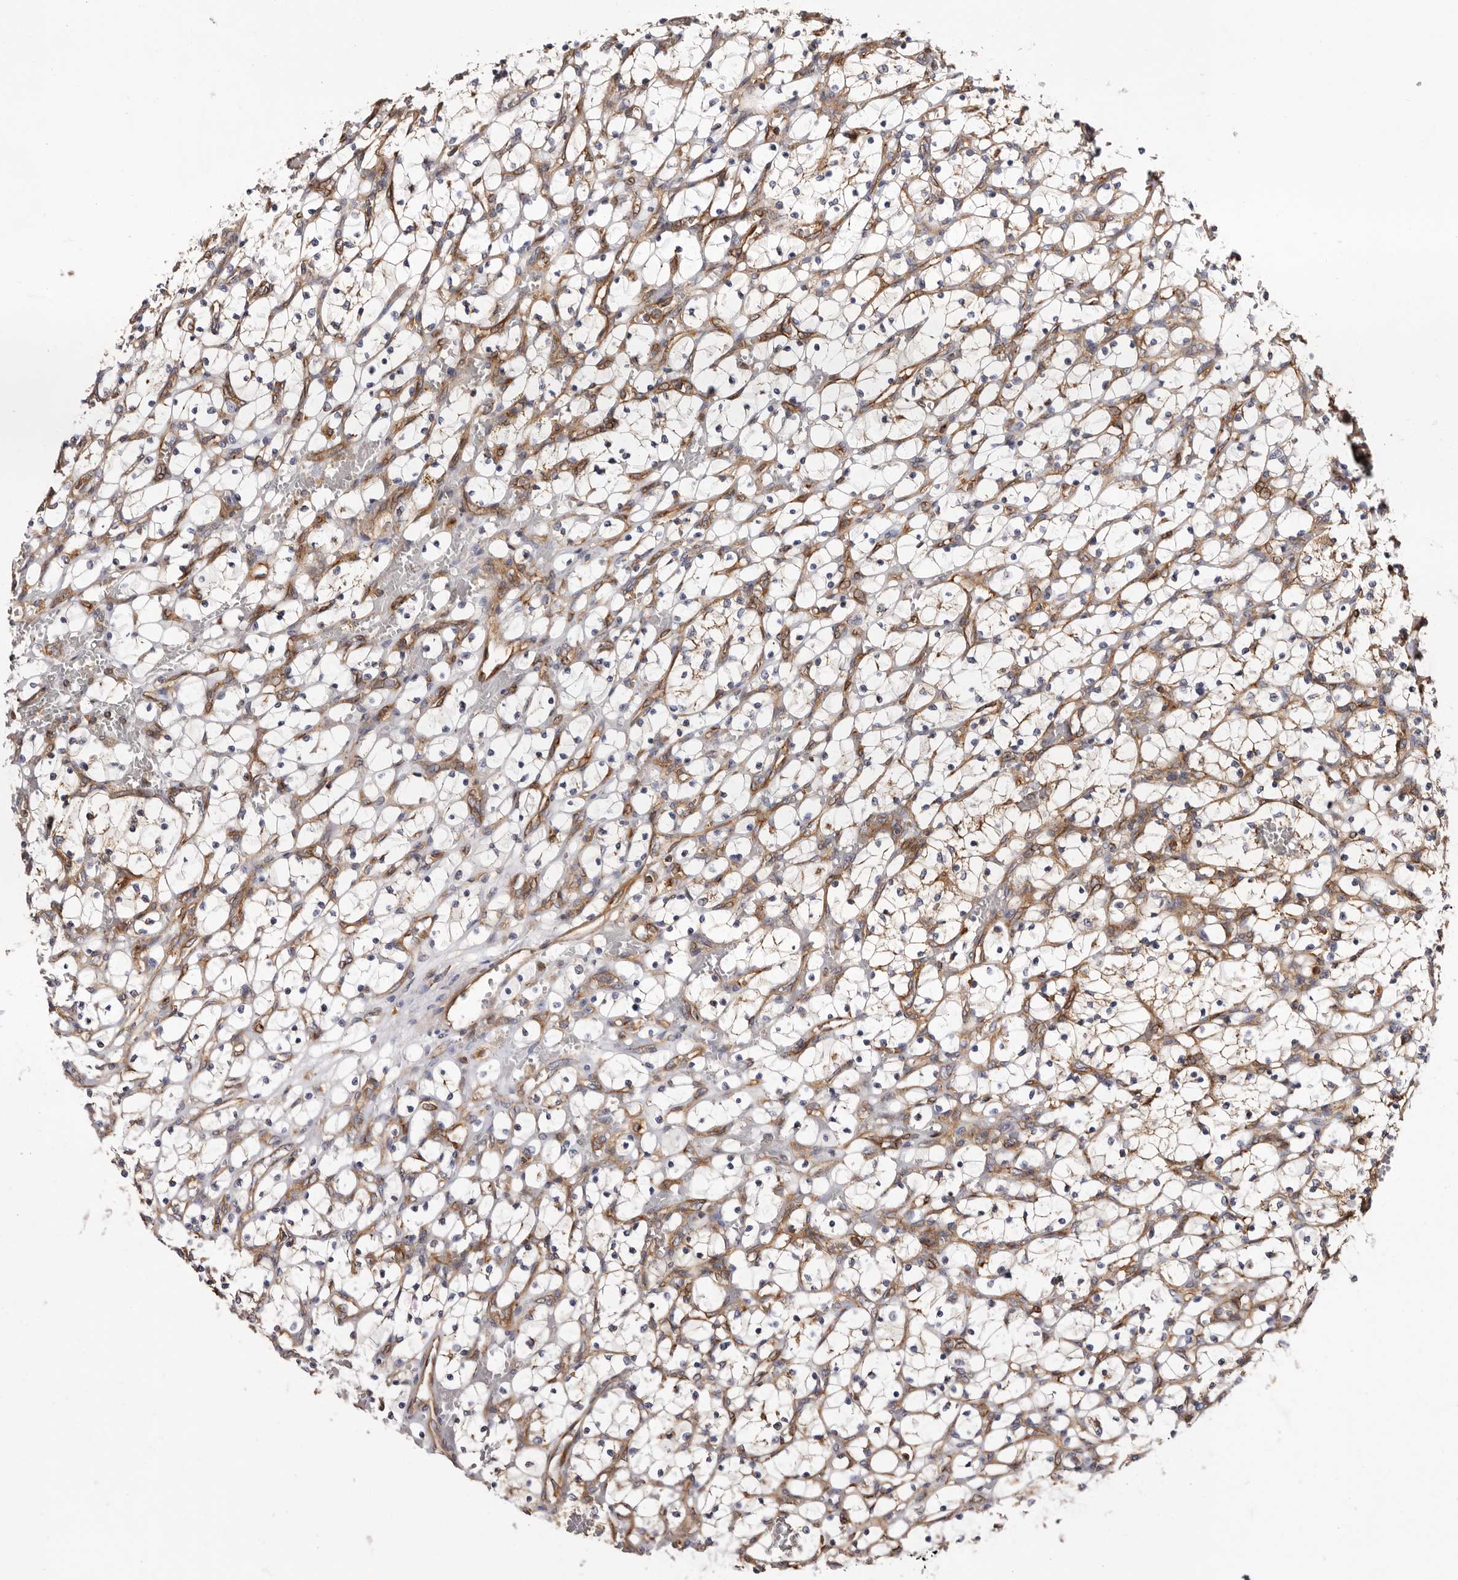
{"staining": {"intensity": "negative", "quantity": "none", "location": "none"}, "tissue": "renal cancer", "cell_type": "Tumor cells", "image_type": "cancer", "snomed": [{"axis": "morphology", "description": "Adenocarcinoma, NOS"}, {"axis": "topography", "description": "Kidney"}], "caption": "High power microscopy photomicrograph of an immunohistochemistry image of renal adenocarcinoma, revealing no significant expression in tumor cells. (DAB immunohistochemistry with hematoxylin counter stain).", "gene": "COQ8B", "patient": {"sex": "female", "age": 69}}